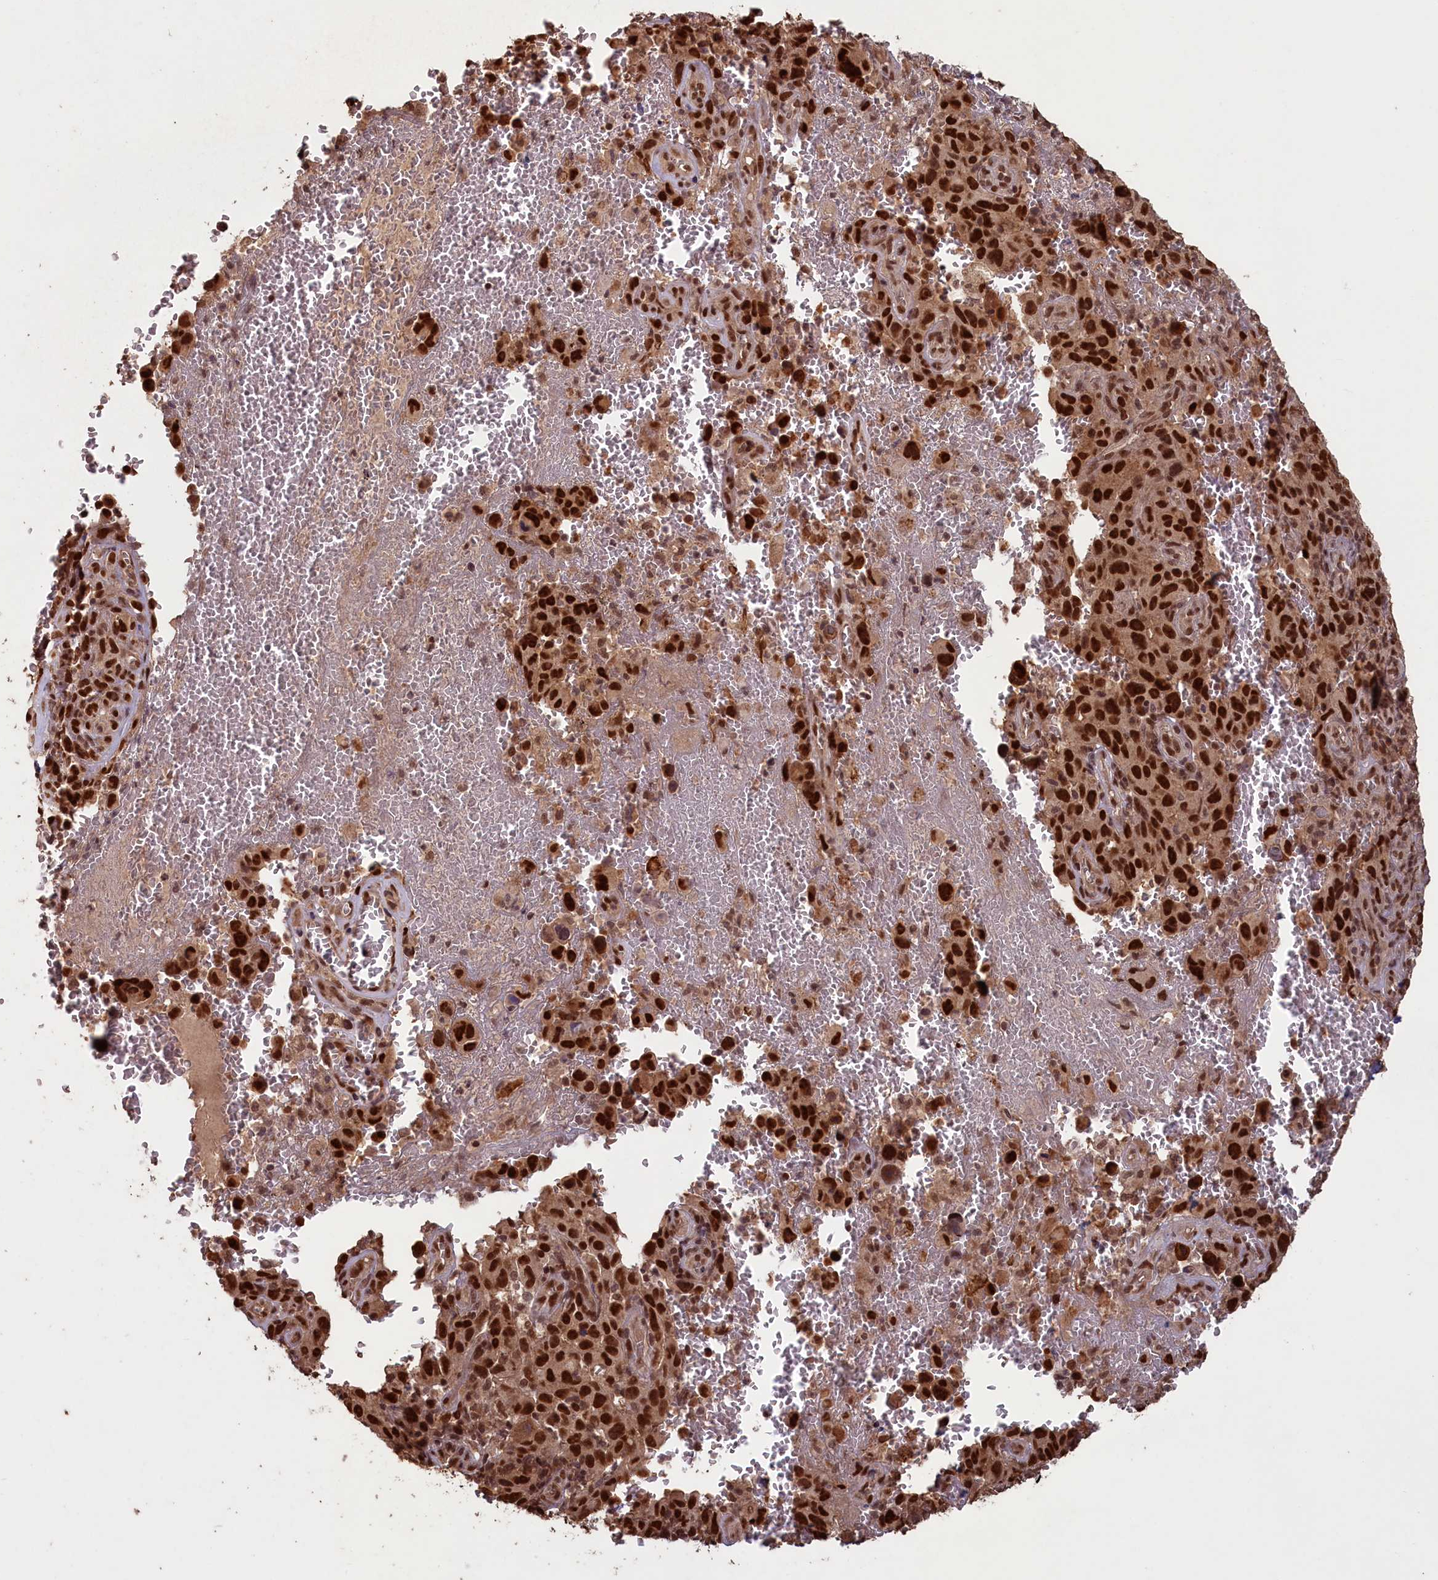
{"staining": {"intensity": "strong", "quantity": ">75%", "location": "nuclear"}, "tissue": "melanoma", "cell_type": "Tumor cells", "image_type": "cancer", "snomed": [{"axis": "morphology", "description": "Malignant melanoma, NOS"}, {"axis": "topography", "description": "Skin"}], "caption": "About >75% of tumor cells in human malignant melanoma demonstrate strong nuclear protein expression as visualized by brown immunohistochemical staining.", "gene": "NAE1", "patient": {"sex": "female", "age": 82}}